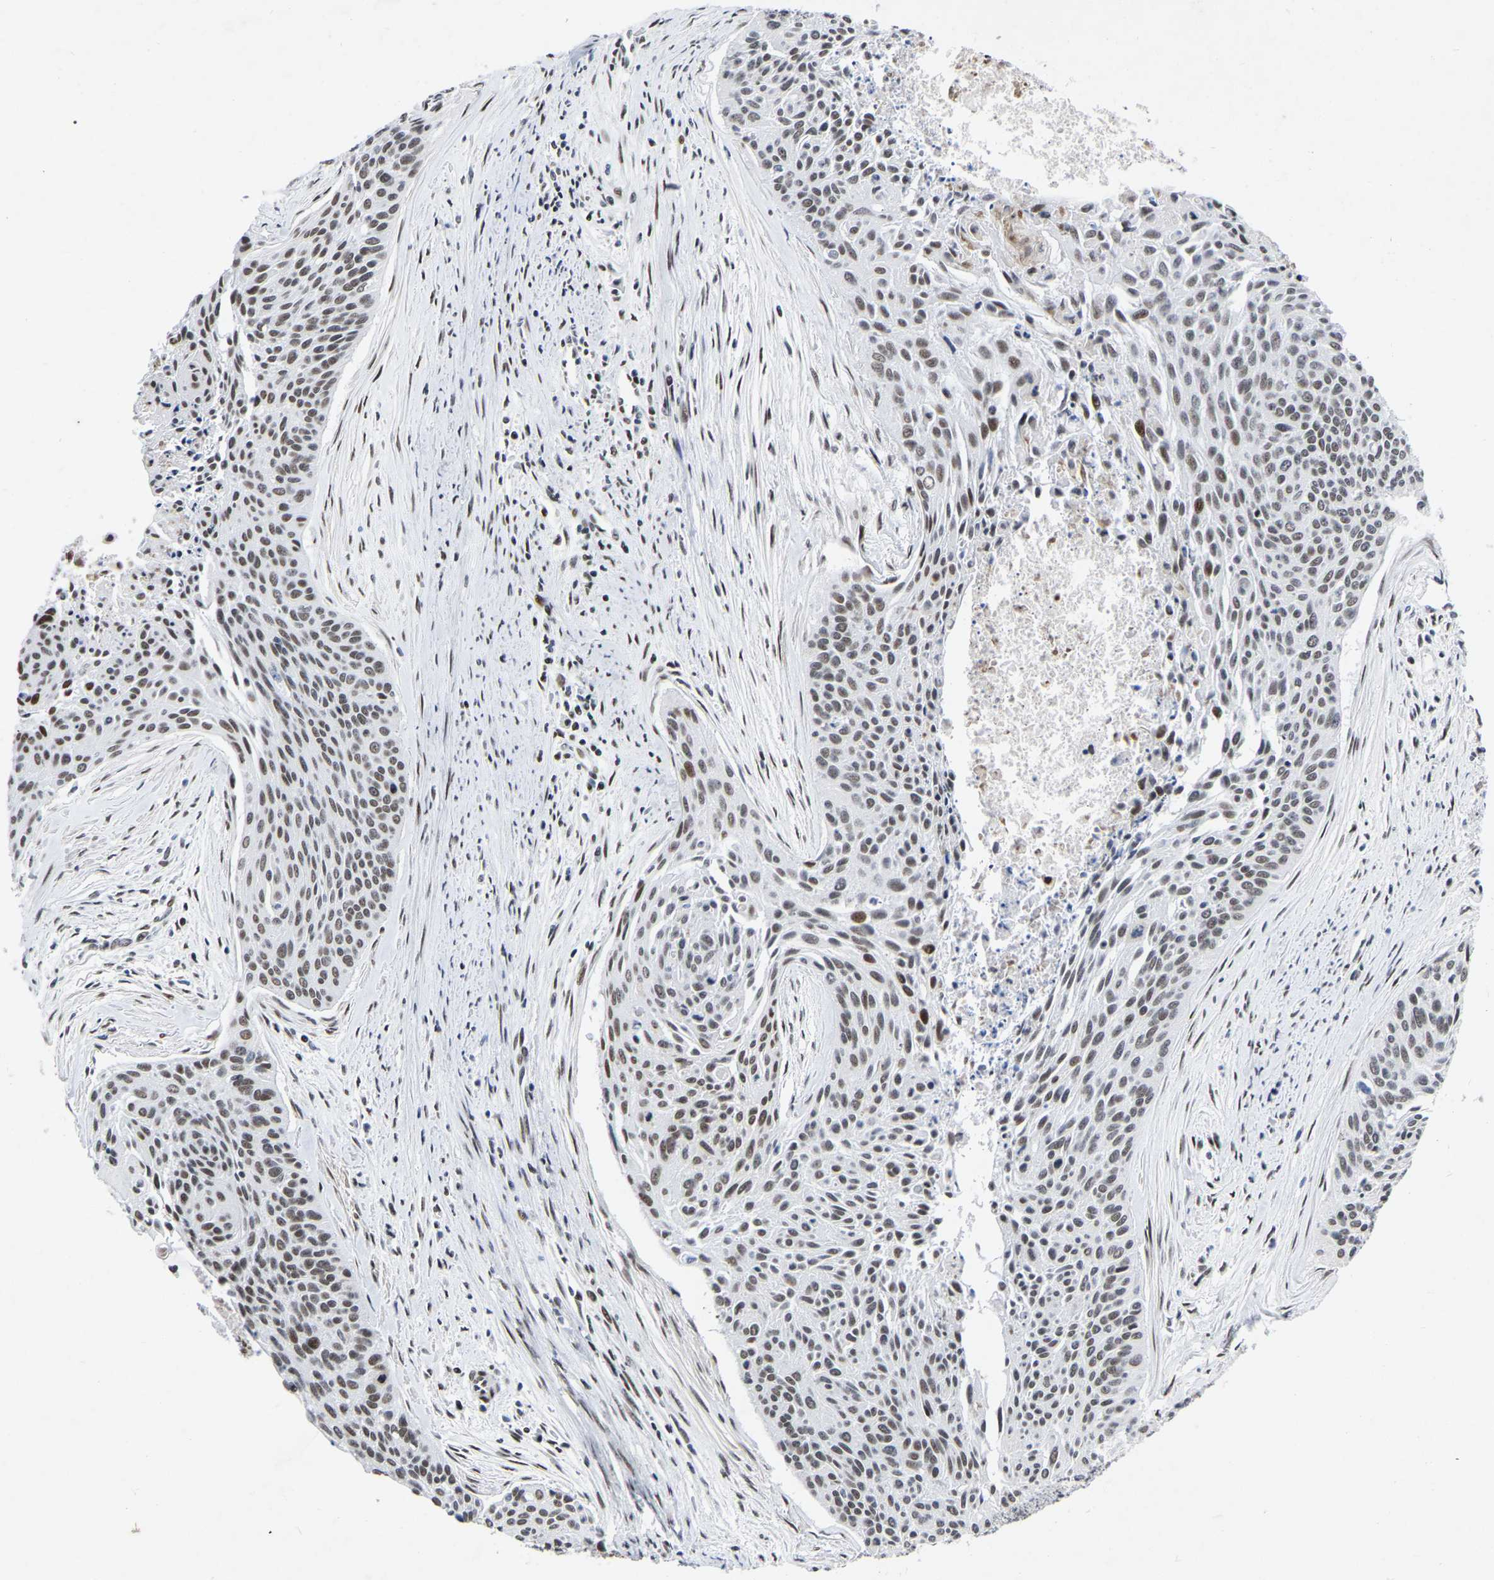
{"staining": {"intensity": "weak", "quantity": "<25%", "location": "nuclear"}, "tissue": "cervical cancer", "cell_type": "Tumor cells", "image_type": "cancer", "snomed": [{"axis": "morphology", "description": "Squamous cell carcinoma, NOS"}, {"axis": "topography", "description": "Cervix"}], "caption": "This is an immunohistochemistry (IHC) micrograph of human cervical cancer. There is no positivity in tumor cells.", "gene": "PRCC", "patient": {"sex": "female", "age": 55}}